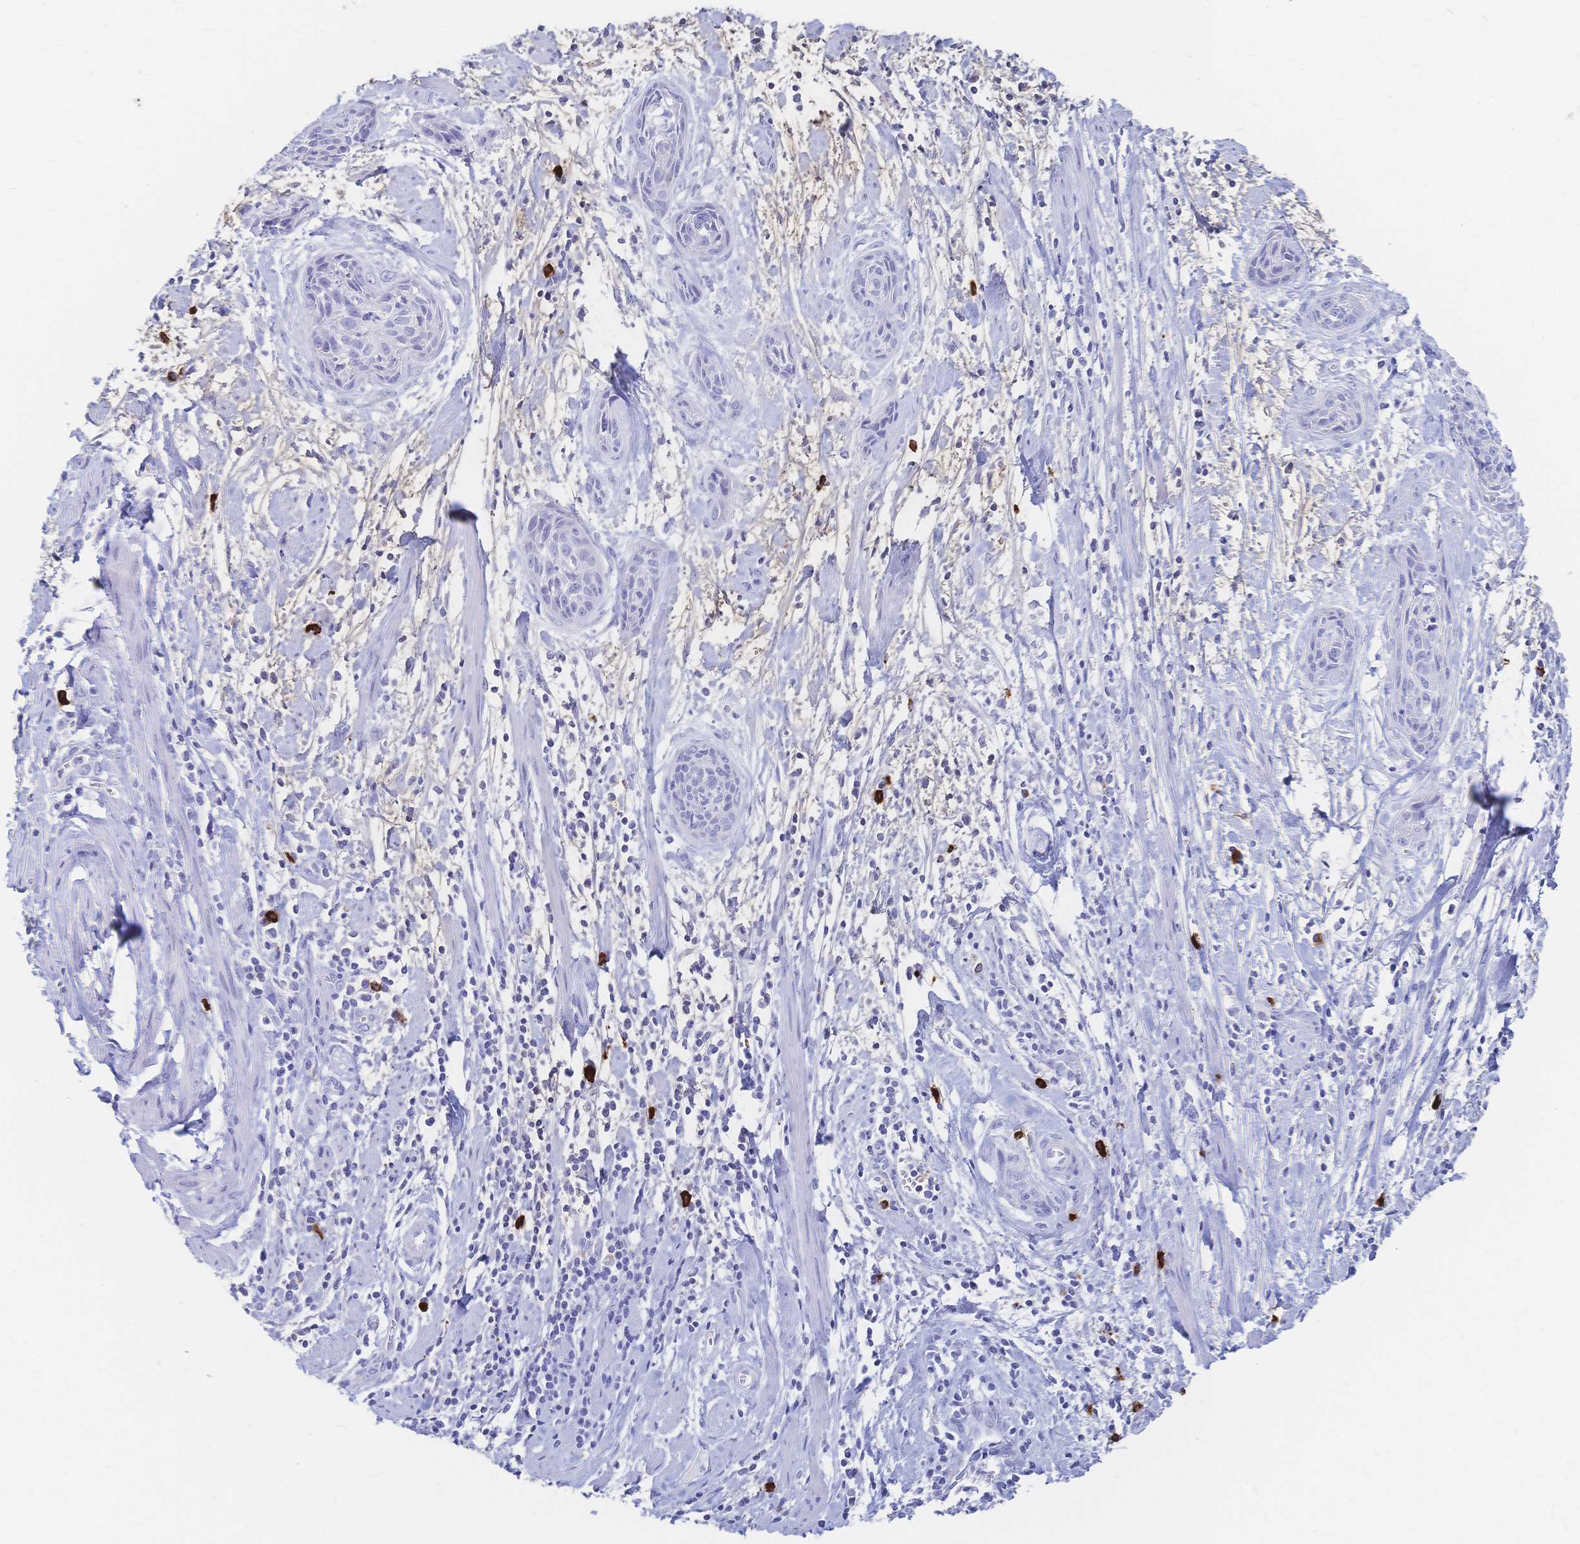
{"staining": {"intensity": "negative", "quantity": "none", "location": "none"}, "tissue": "cervical cancer", "cell_type": "Tumor cells", "image_type": "cancer", "snomed": [{"axis": "morphology", "description": "Squamous cell carcinoma, NOS"}, {"axis": "topography", "description": "Cervix"}], "caption": "Immunohistochemistry of human squamous cell carcinoma (cervical) shows no expression in tumor cells. (IHC, brightfield microscopy, high magnification).", "gene": "IL2RB", "patient": {"sex": "female", "age": 55}}